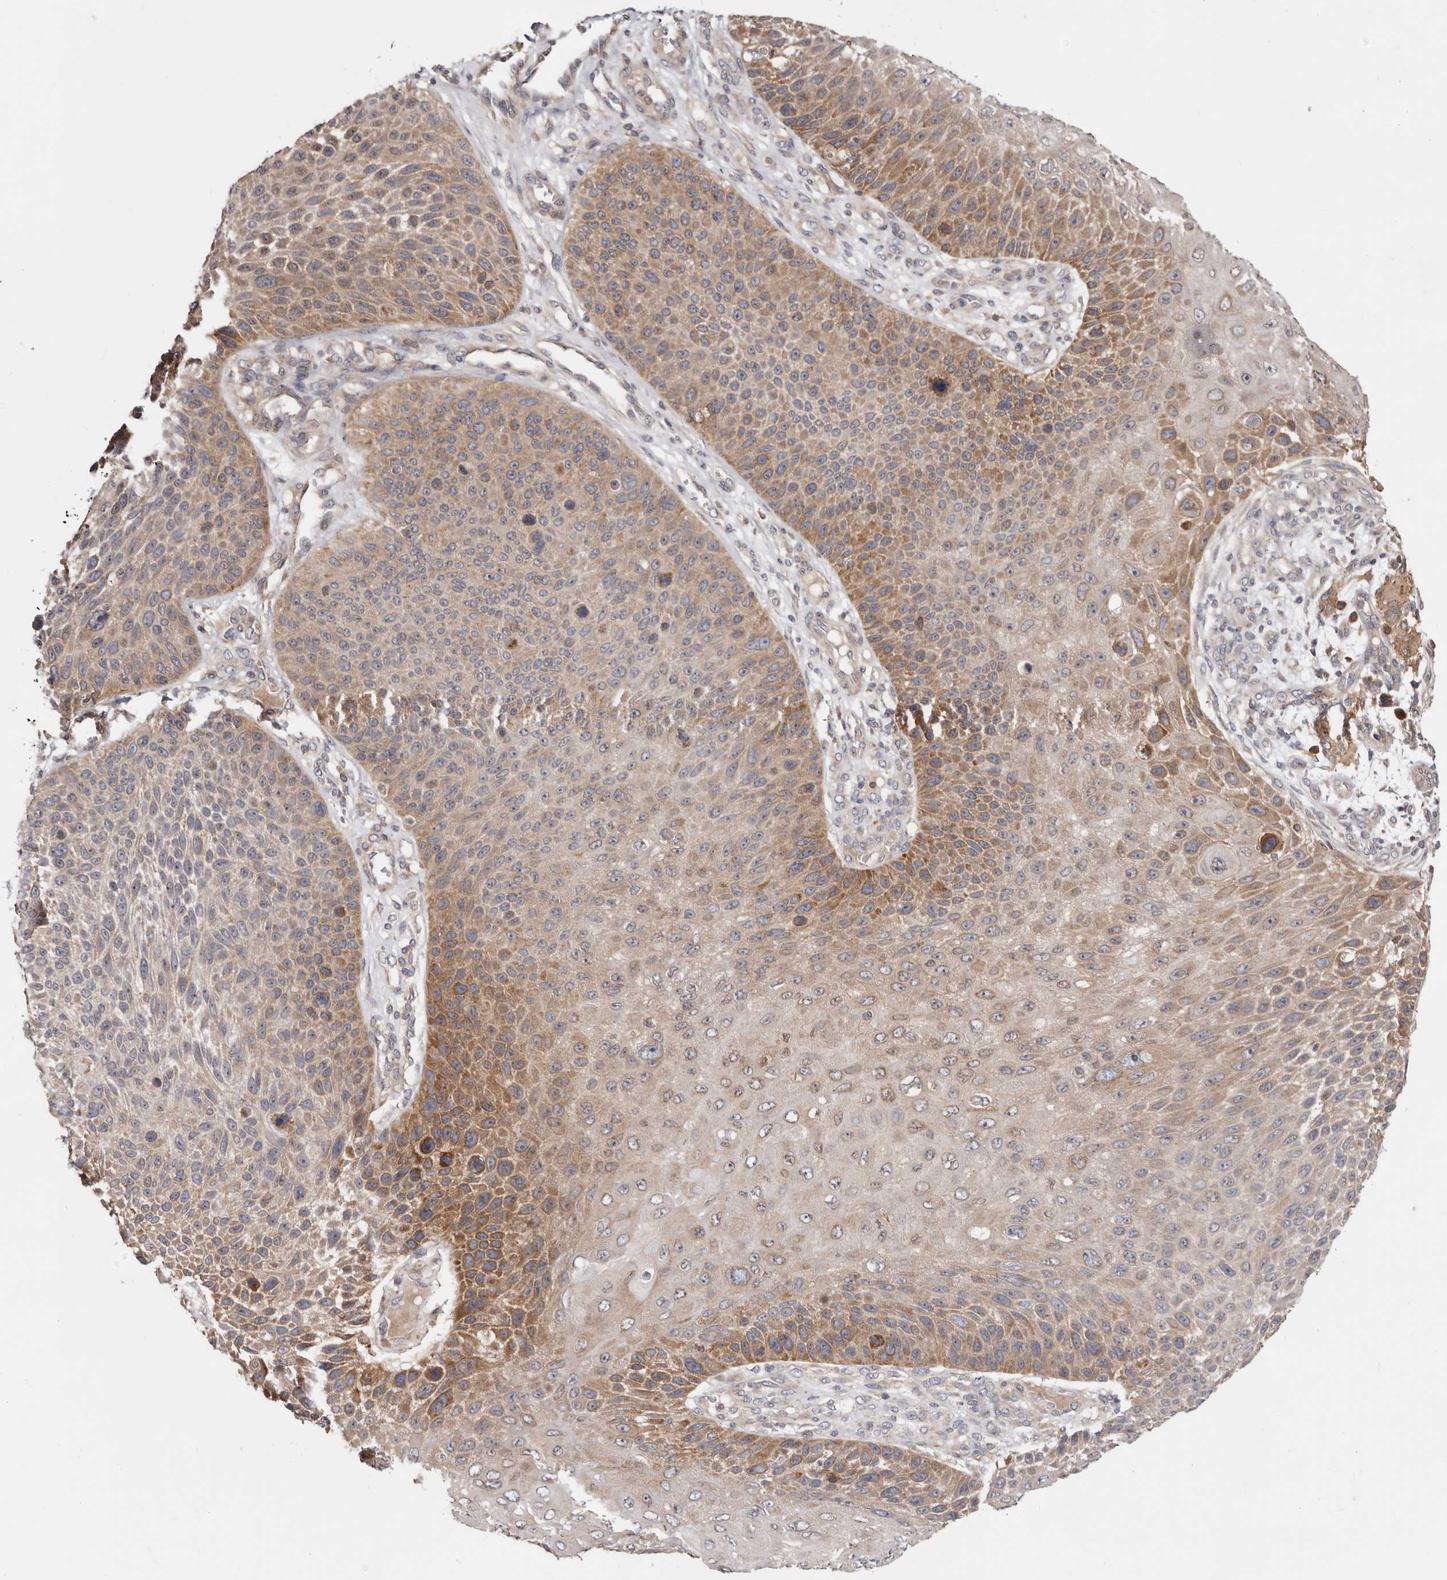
{"staining": {"intensity": "moderate", "quantity": "25%-75%", "location": "cytoplasmic/membranous"}, "tissue": "skin cancer", "cell_type": "Tumor cells", "image_type": "cancer", "snomed": [{"axis": "morphology", "description": "Squamous cell carcinoma, NOS"}, {"axis": "topography", "description": "Skin"}], "caption": "Skin cancer (squamous cell carcinoma) was stained to show a protein in brown. There is medium levels of moderate cytoplasmic/membranous positivity in approximately 25%-75% of tumor cells. (Brightfield microscopy of DAB IHC at high magnification).", "gene": "TMUB1", "patient": {"sex": "female", "age": 88}}